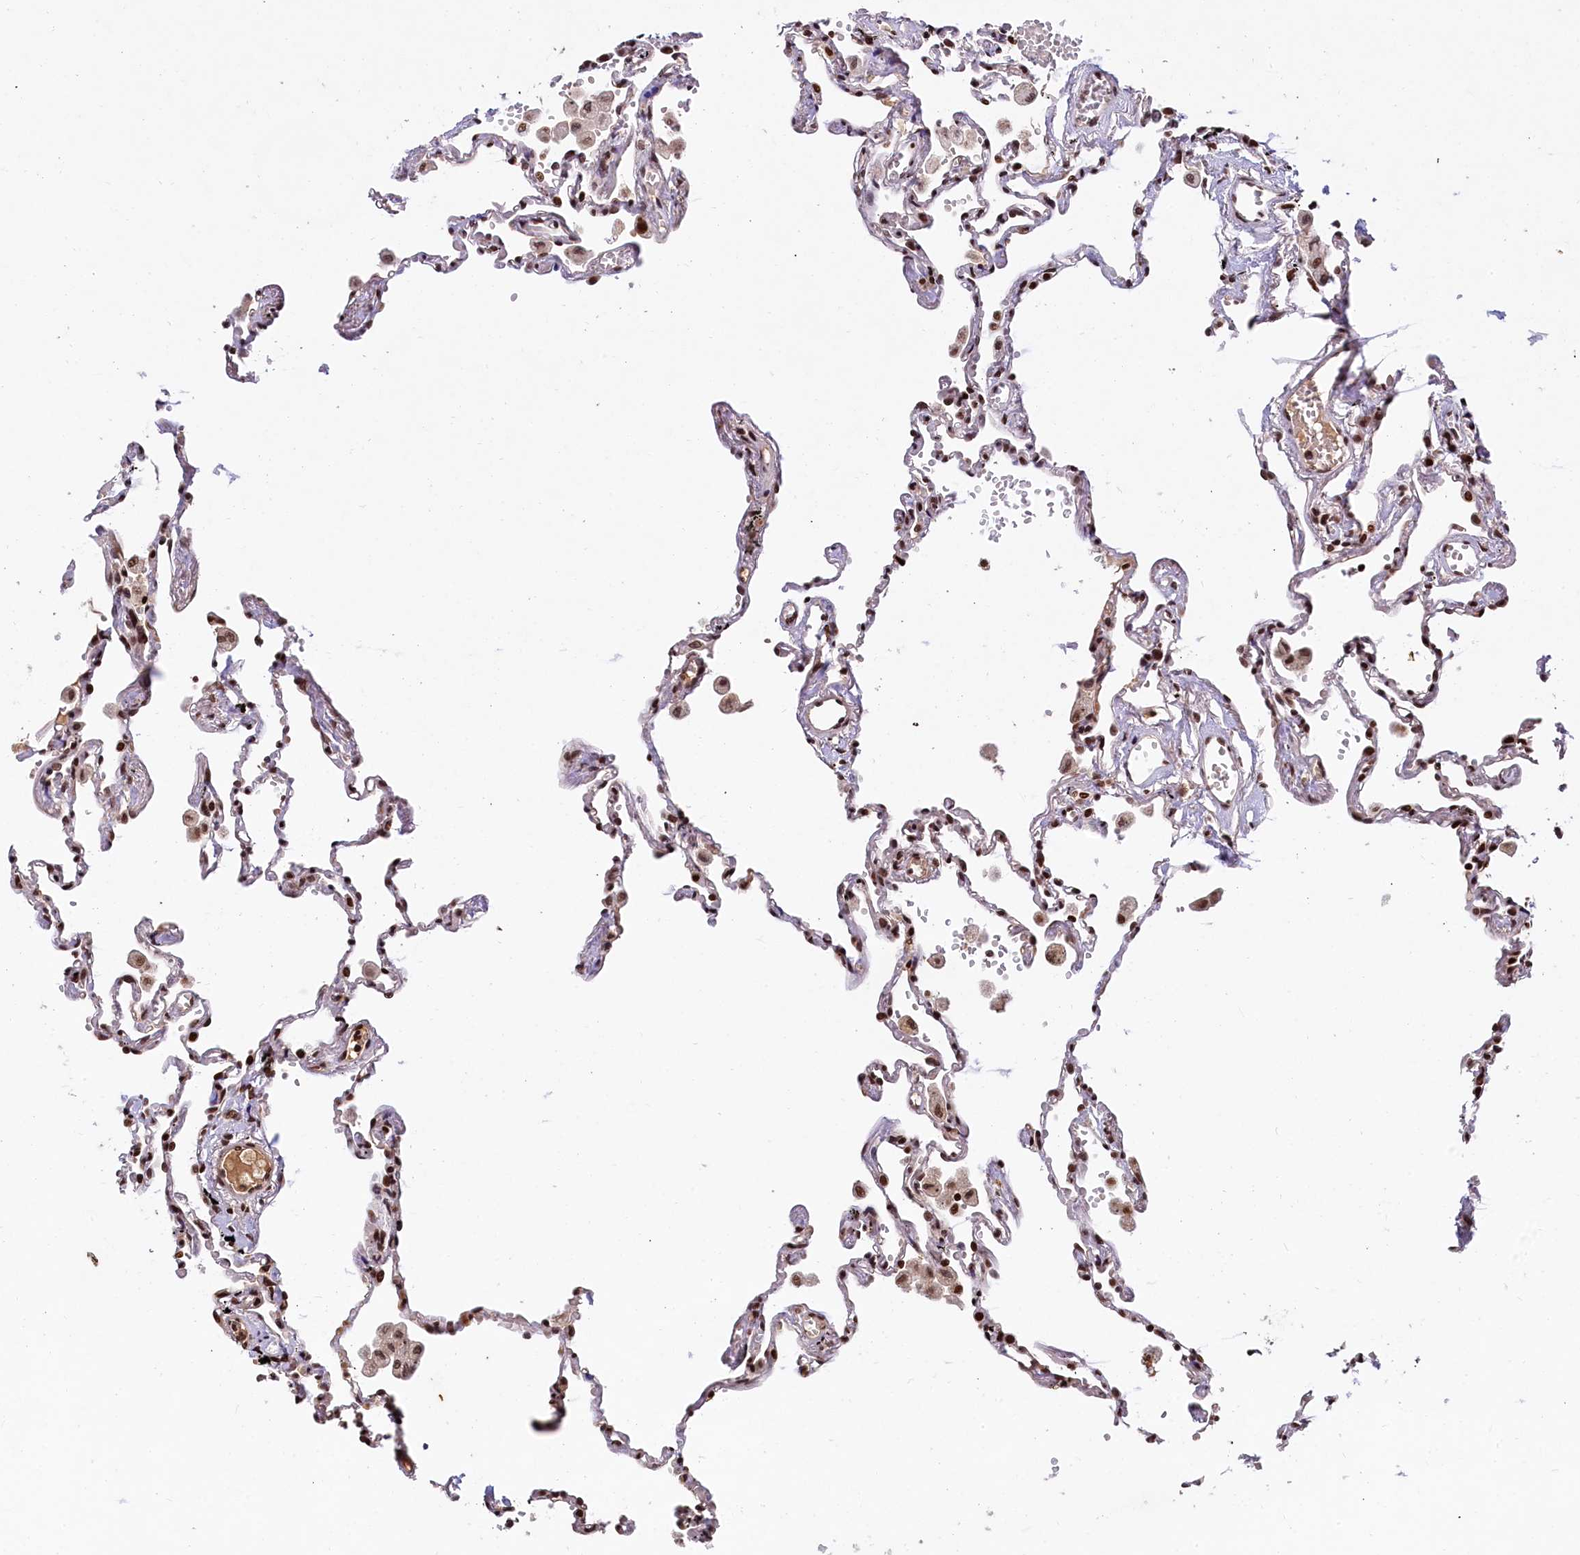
{"staining": {"intensity": "moderate", "quantity": ">75%", "location": "nuclear"}, "tissue": "lung", "cell_type": "Alveolar cells", "image_type": "normal", "snomed": [{"axis": "morphology", "description": "Normal tissue, NOS"}, {"axis": "topography", "description": "Lung"}], "caption": "Immunohistochemistry photomicrograph of benign lung stained for a protein (brown), which displays medium levels of moderate nuclear staining in approximately >75% of alveolar cells.", "gene": "FAM217B", "patient": {"sex": "female", "age": 67}}